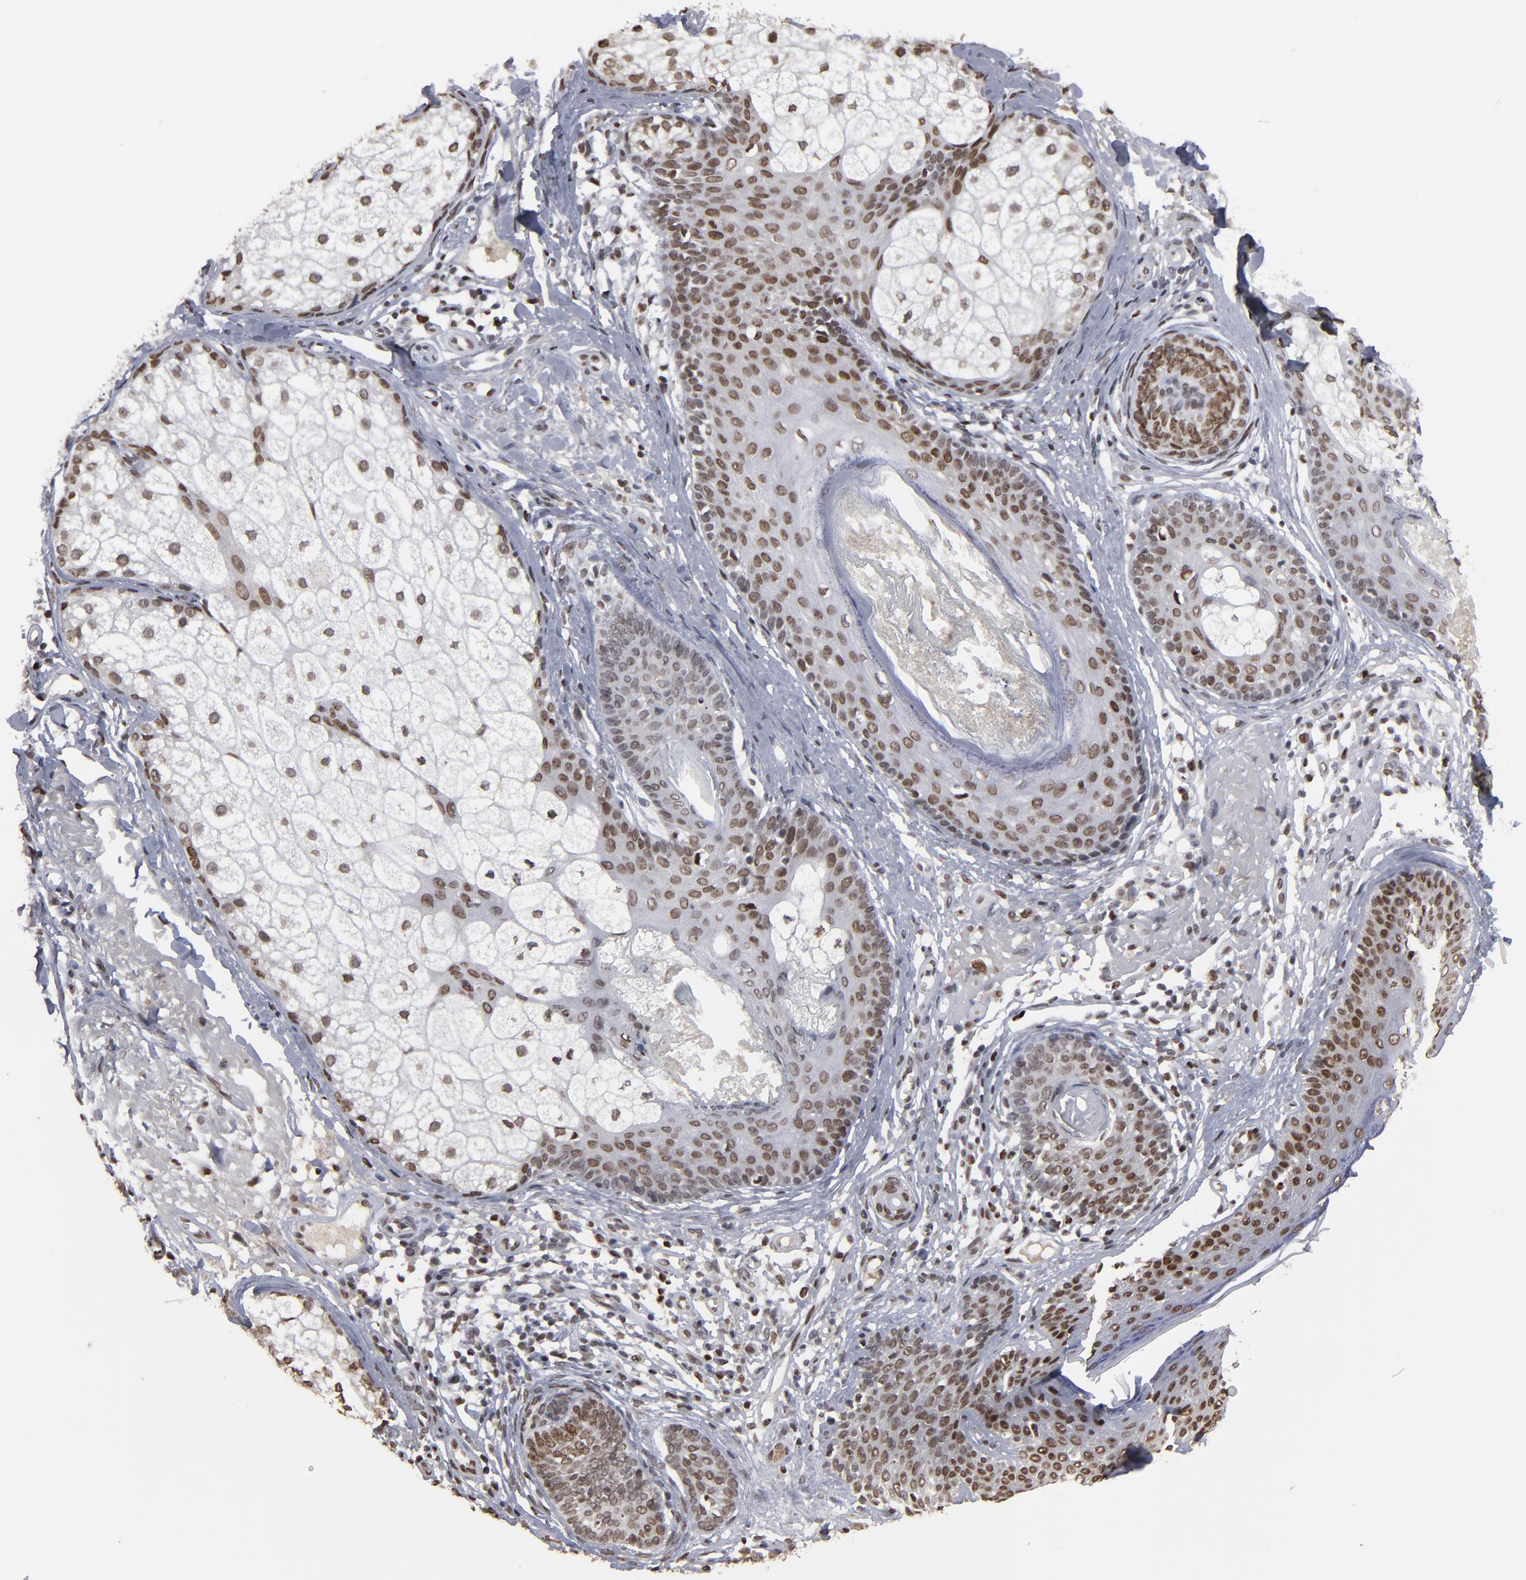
{"staining": {"intensity": "moderate", "quantity": "25%-75%", "location": "nuclear"}, "tissue": "skin cancer", "cell_type": "Tumor cells", "image_type": "cancer", "snomed": [{"axis": "morphology", "description": "Basal cell carcinoma"}, {"axis": "topography", "description": "Skin"}], "caption": "Immunohistochemistry photomicrograph of human skin cancer (basal cell carcinoma) stained for a protein (brown), which demonstrates medium levels of moderate nuclear positivity in about 25%-75% of tumor cells.", "gene": "BAZ1A", "patient": {"sex": "male", "age": 74}}